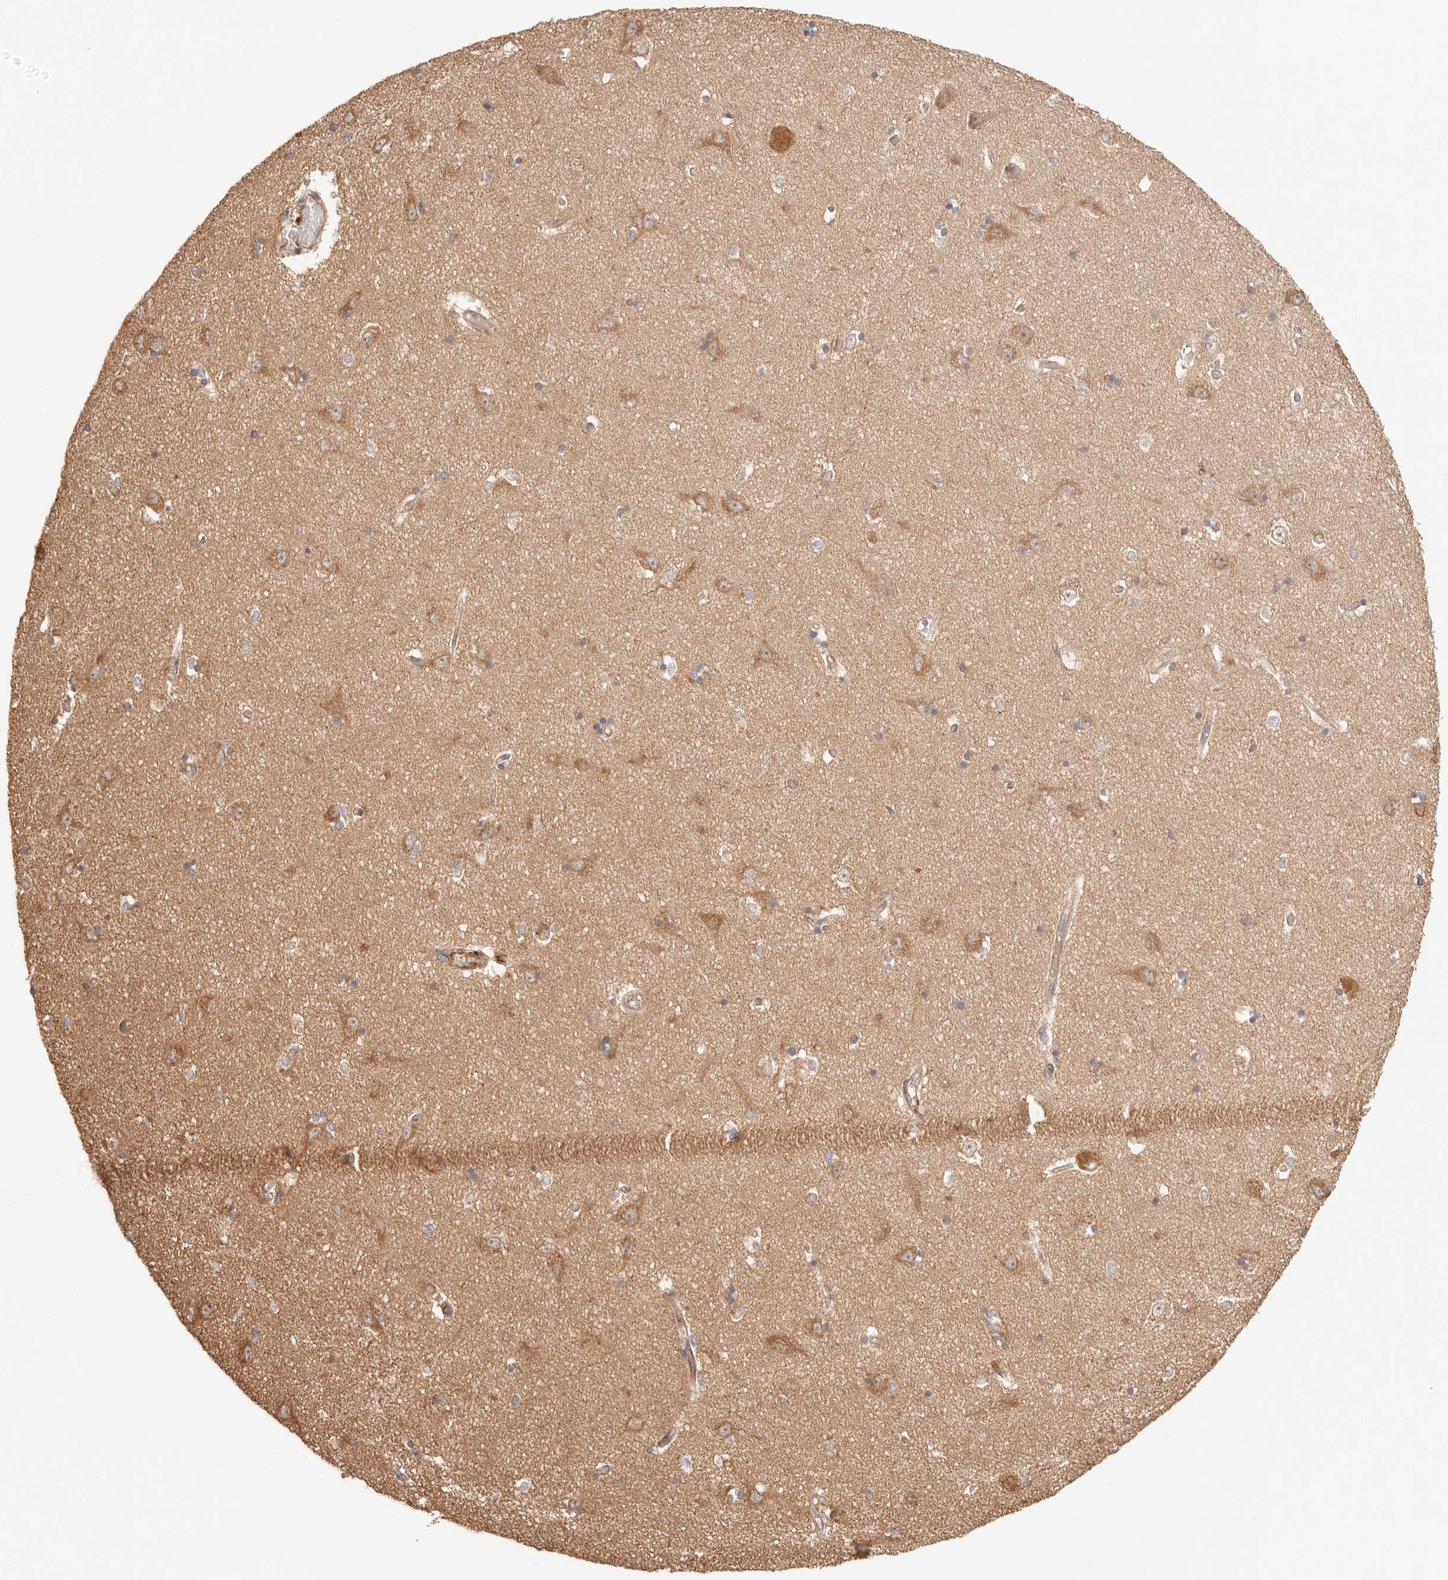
{"staining": {"intensity": "negative", "quantity": "none", "location": "none"}, "tissue": "hippocampus", "cell_type": "Glial cells", "image_type": "normal", "snomed": [{"axis": "morphology", "description": "Normal tissue, NOS"}, {"axis": "topography", "description": "Hippocampus"}], "caption": "Unremarkable hippocampus was stained to show a protein in brown. There is no significant expression in glial cells. Brightfield microscopy of immunohistochemistry stained with DAB (3,3'-diaminobenzidine) (brown) and hematoxylin (blue), captured at high magnification.", "gene": "IL1R2", "patient": {"sex": "male", "age": 45}}